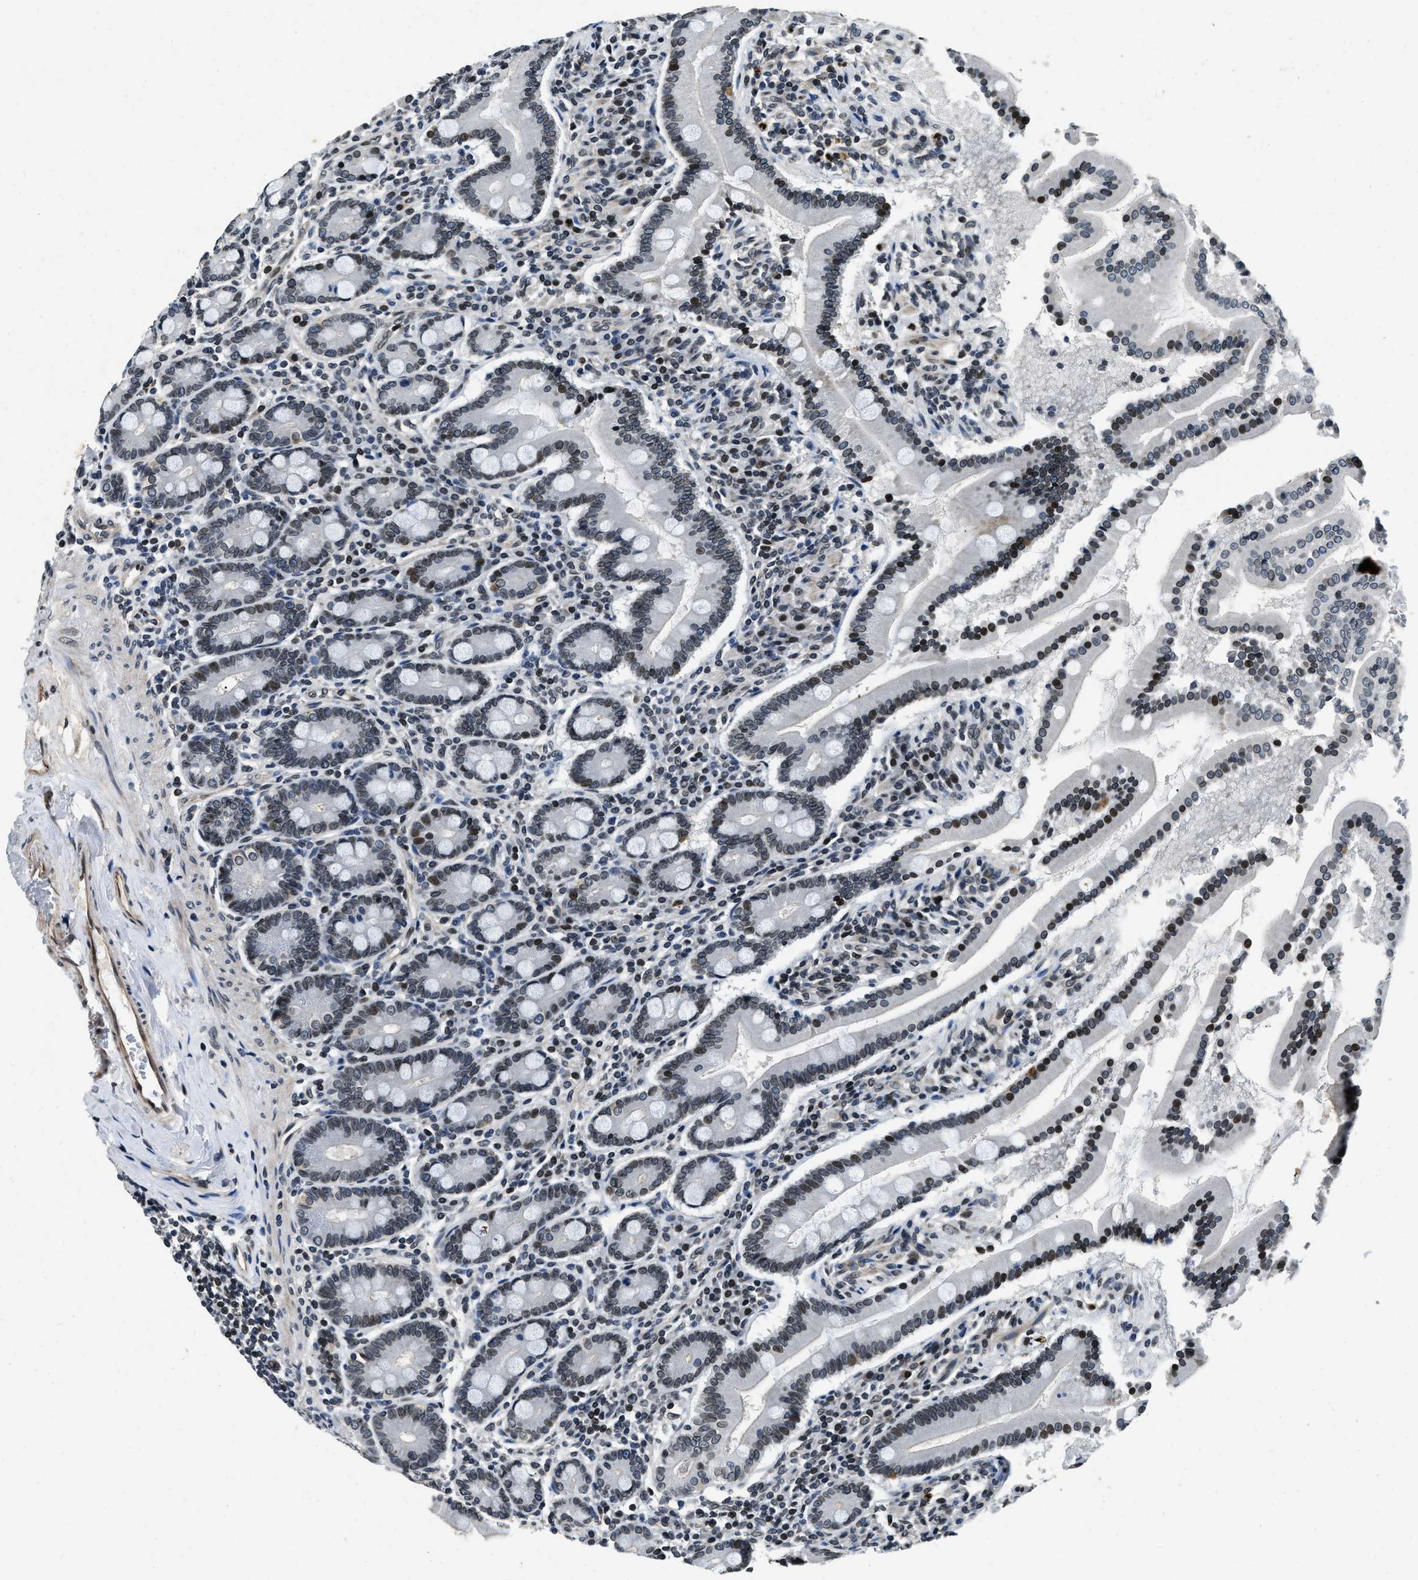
{"staining": {"intensity": "moderate", "quantity": ">75%", "location": "cytoplasmic/membranous,nuclear"}, "tissue": "duodenum", "cell_type": "Glandular cells", "image_type": "normal", "snomed": [{"axis": "morphology", "description": "Normal tissue, NOS"}, {"axis": "topography", "description": "Duodenum"}], "caption": "Glandular cells show medium levels of moderate cytoplasmic/membranous,nuclear expression in about >75% of cells in benign human duodenum. The staining is performed using DAB brown chromogen to label protein expression. The nuclei are counter-stained blue using hematoxylin.", "gene": "ZC3HC1", "patient": {"sex": "male", "age": 50}}